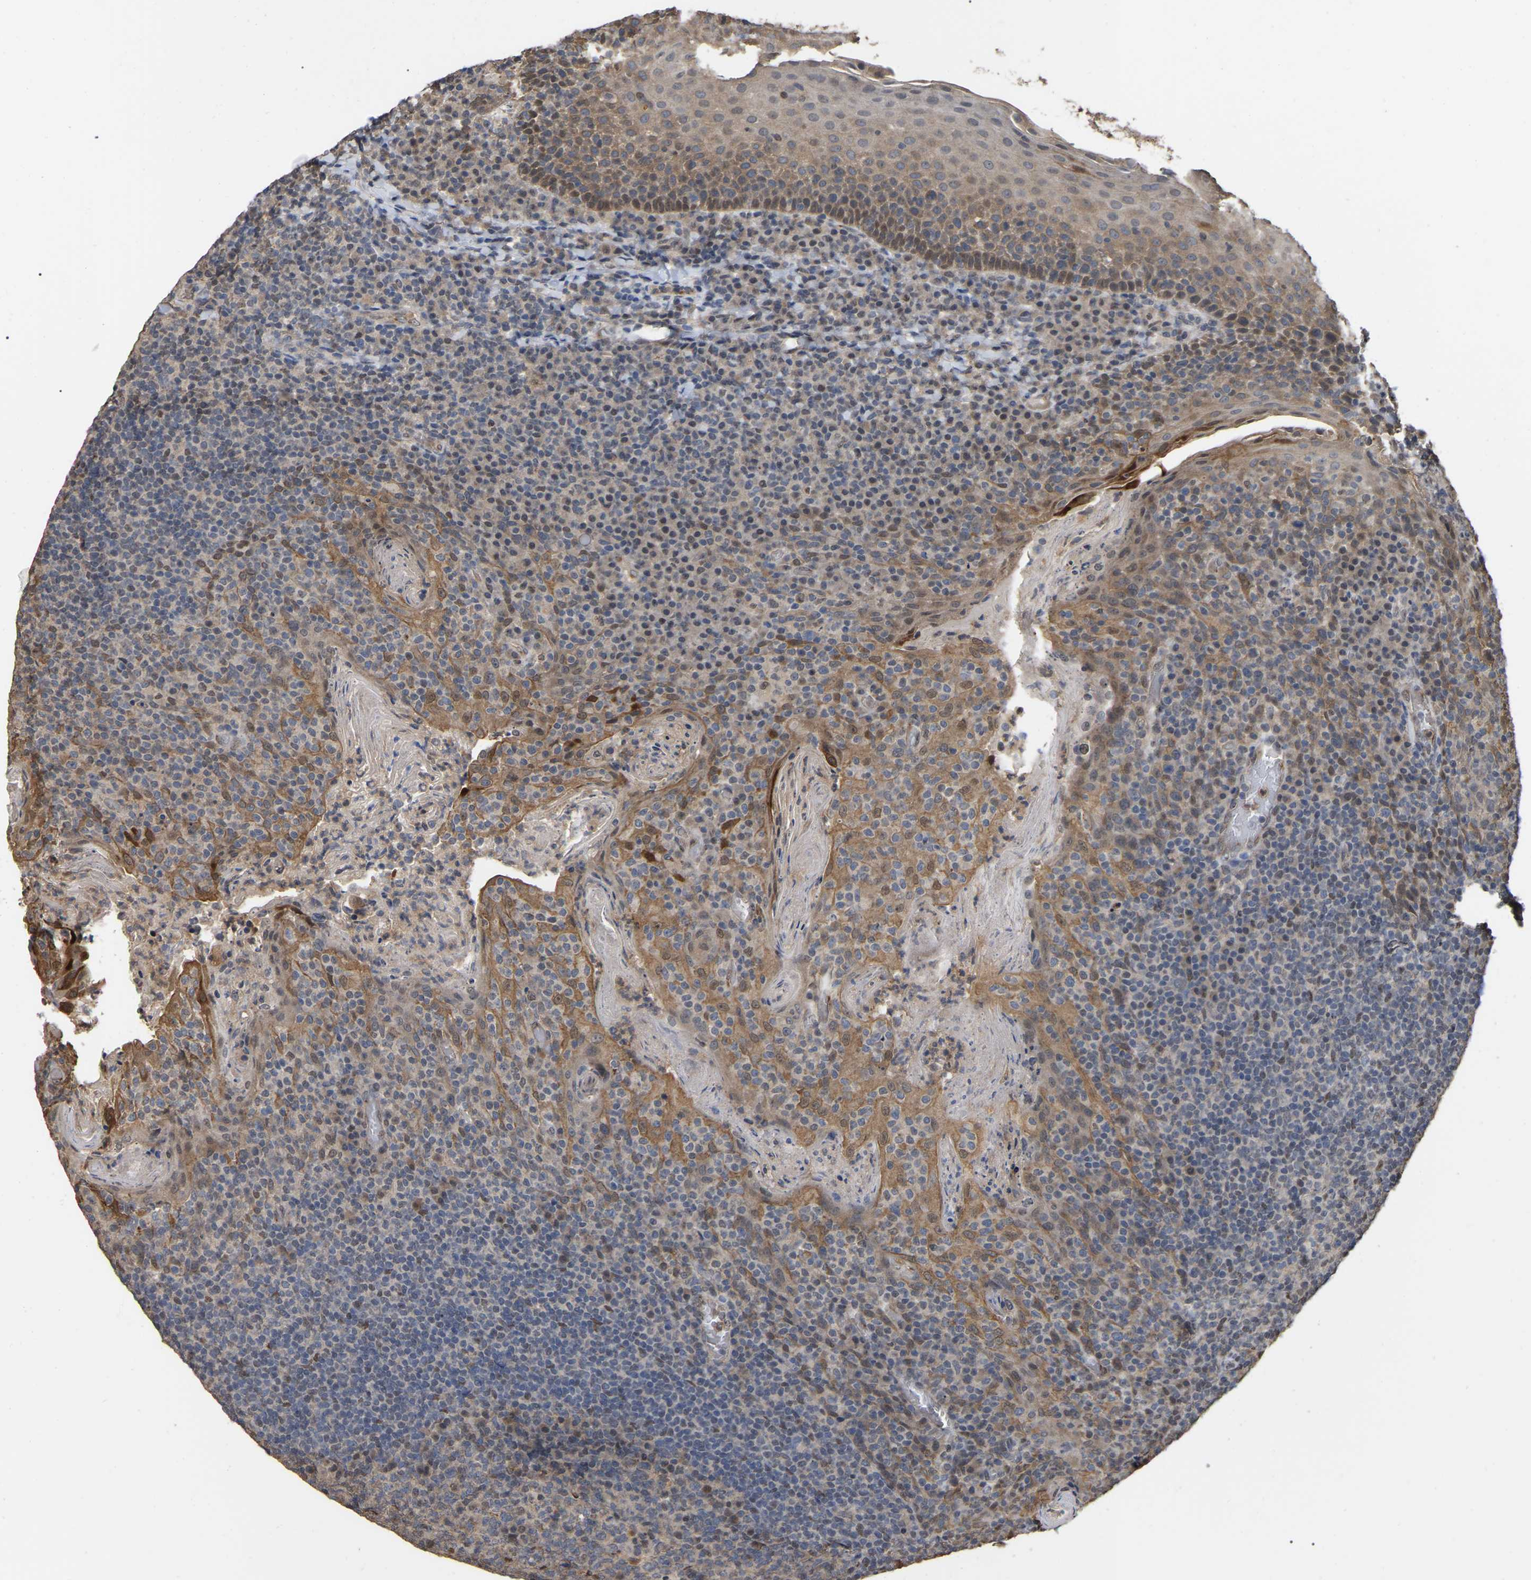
{"staining": {"intensity": "moderate", "quantity": "<25%", "location": "cytoplasmic/membranous,nuclear"}, "tissue": "tonsil", "cell_type": "Germinal center cells", "image_type": "normal", "snomed": [{"axis": "morphology", "description": "Normal tissue, NOS"}, {"axis": "topography", "description": "Tonsil"}], "caption": "Protein analysis of unremarkable tonsil shows moderate cytoplasmic/membranous,nuclear positivity in about <25% of germinal center cells. Using DAB (brown) and hematoxylin (blue) stains, captured at high magnification using brightfield microscopy.", "gene": "FAM219A", "patient": {"sex": "male", "age": 17}}